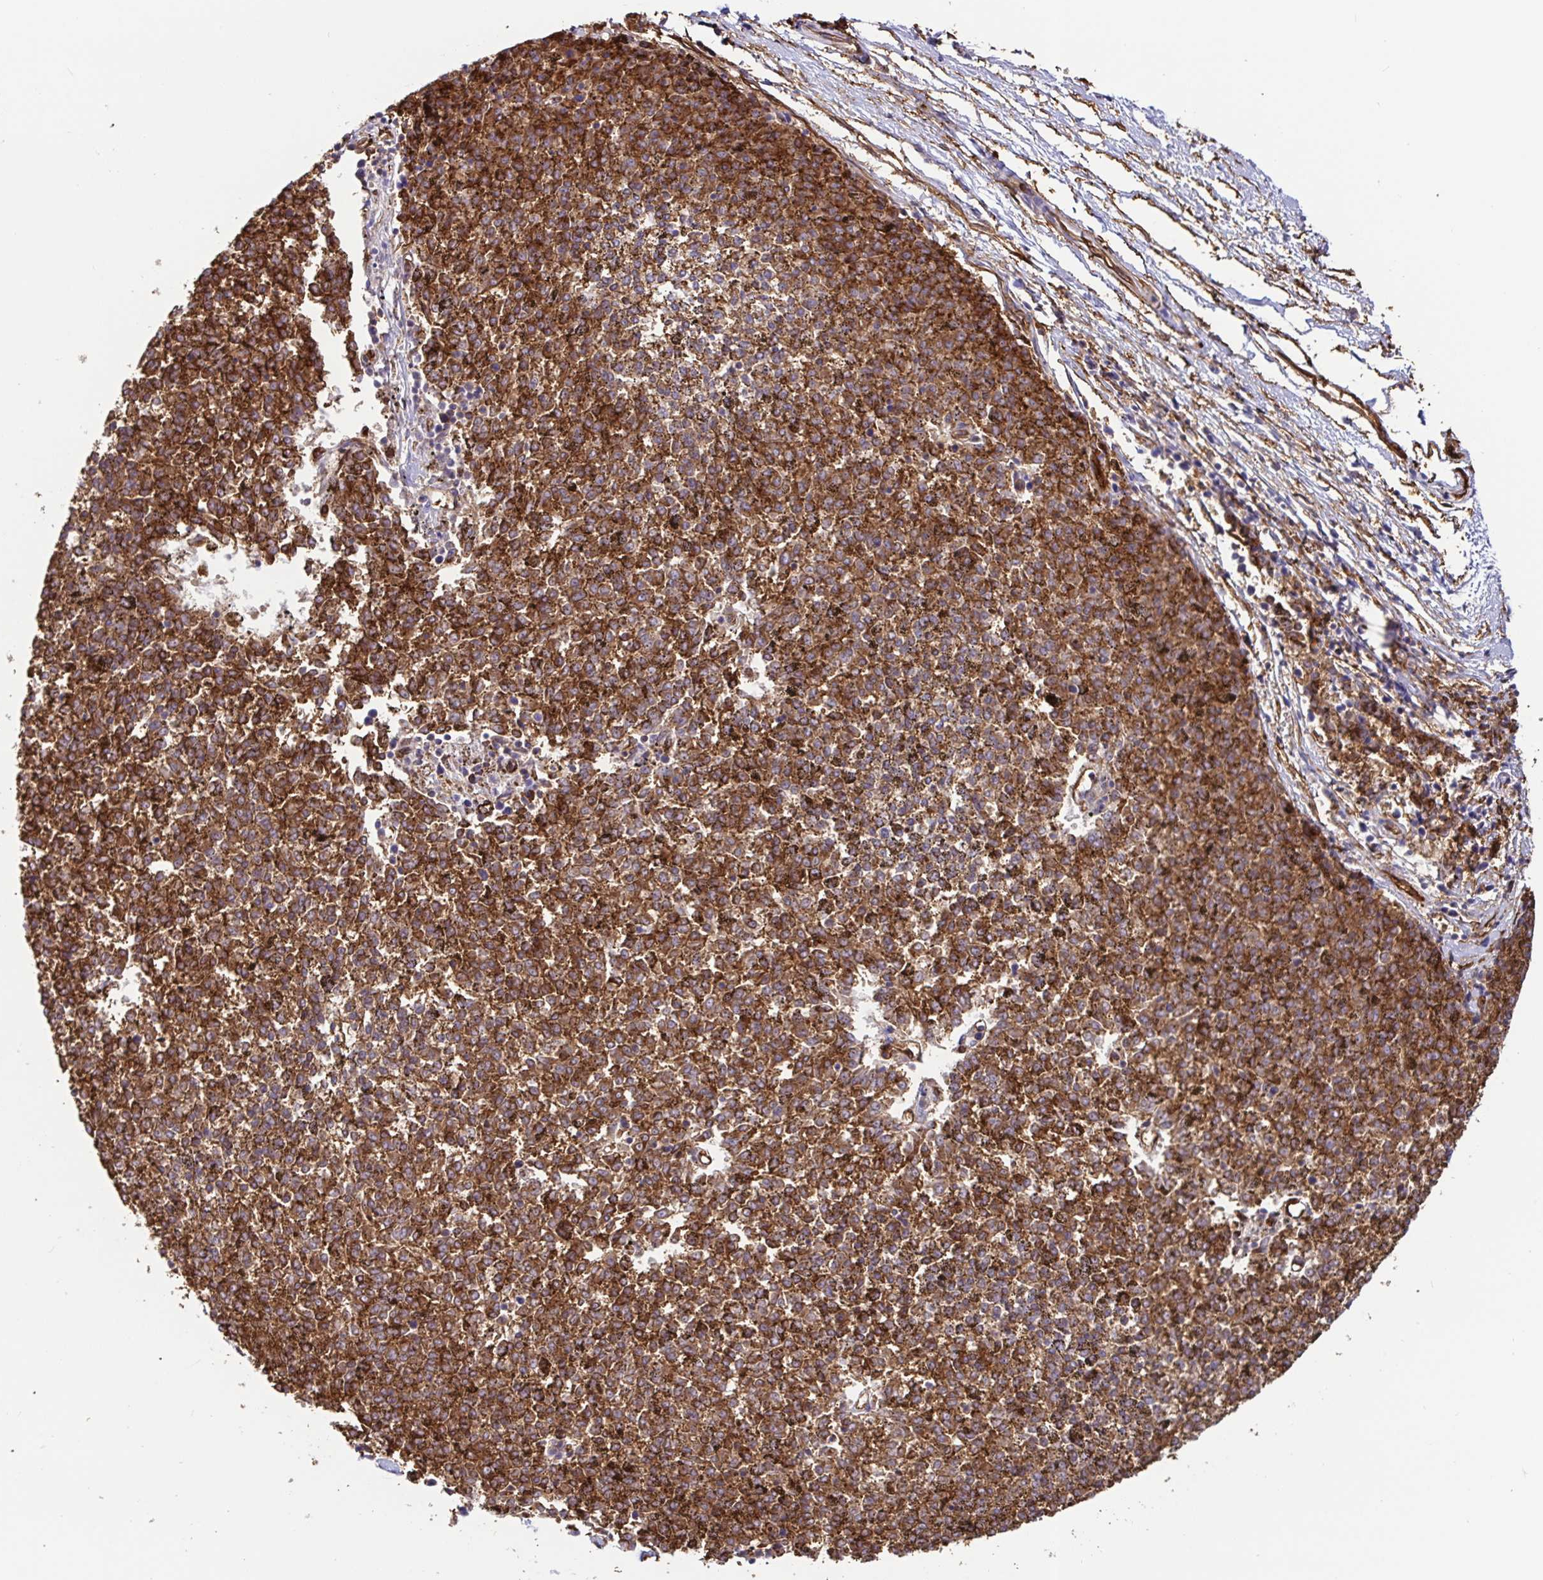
{"staining": {"intensity": "strong", "quantity": ">75%", "location": "cytoplasmic/membranous"}, "tissue": "melanoma", "cell_type": "Tumor cells", "image_type": "cancer", "snomed": [{"axis": "morphology", "description": "Malignant melanoma, NOS"}, {"axis": "topography", "description": "Skin"}], "caption": "Protein expression analysis of human melanoma reveals strong cytoplasmic/membranous expression in approximately >75% of tumor cells.", "gene": "ANXA2", "patient": {"sex": "female", "age": 72}}